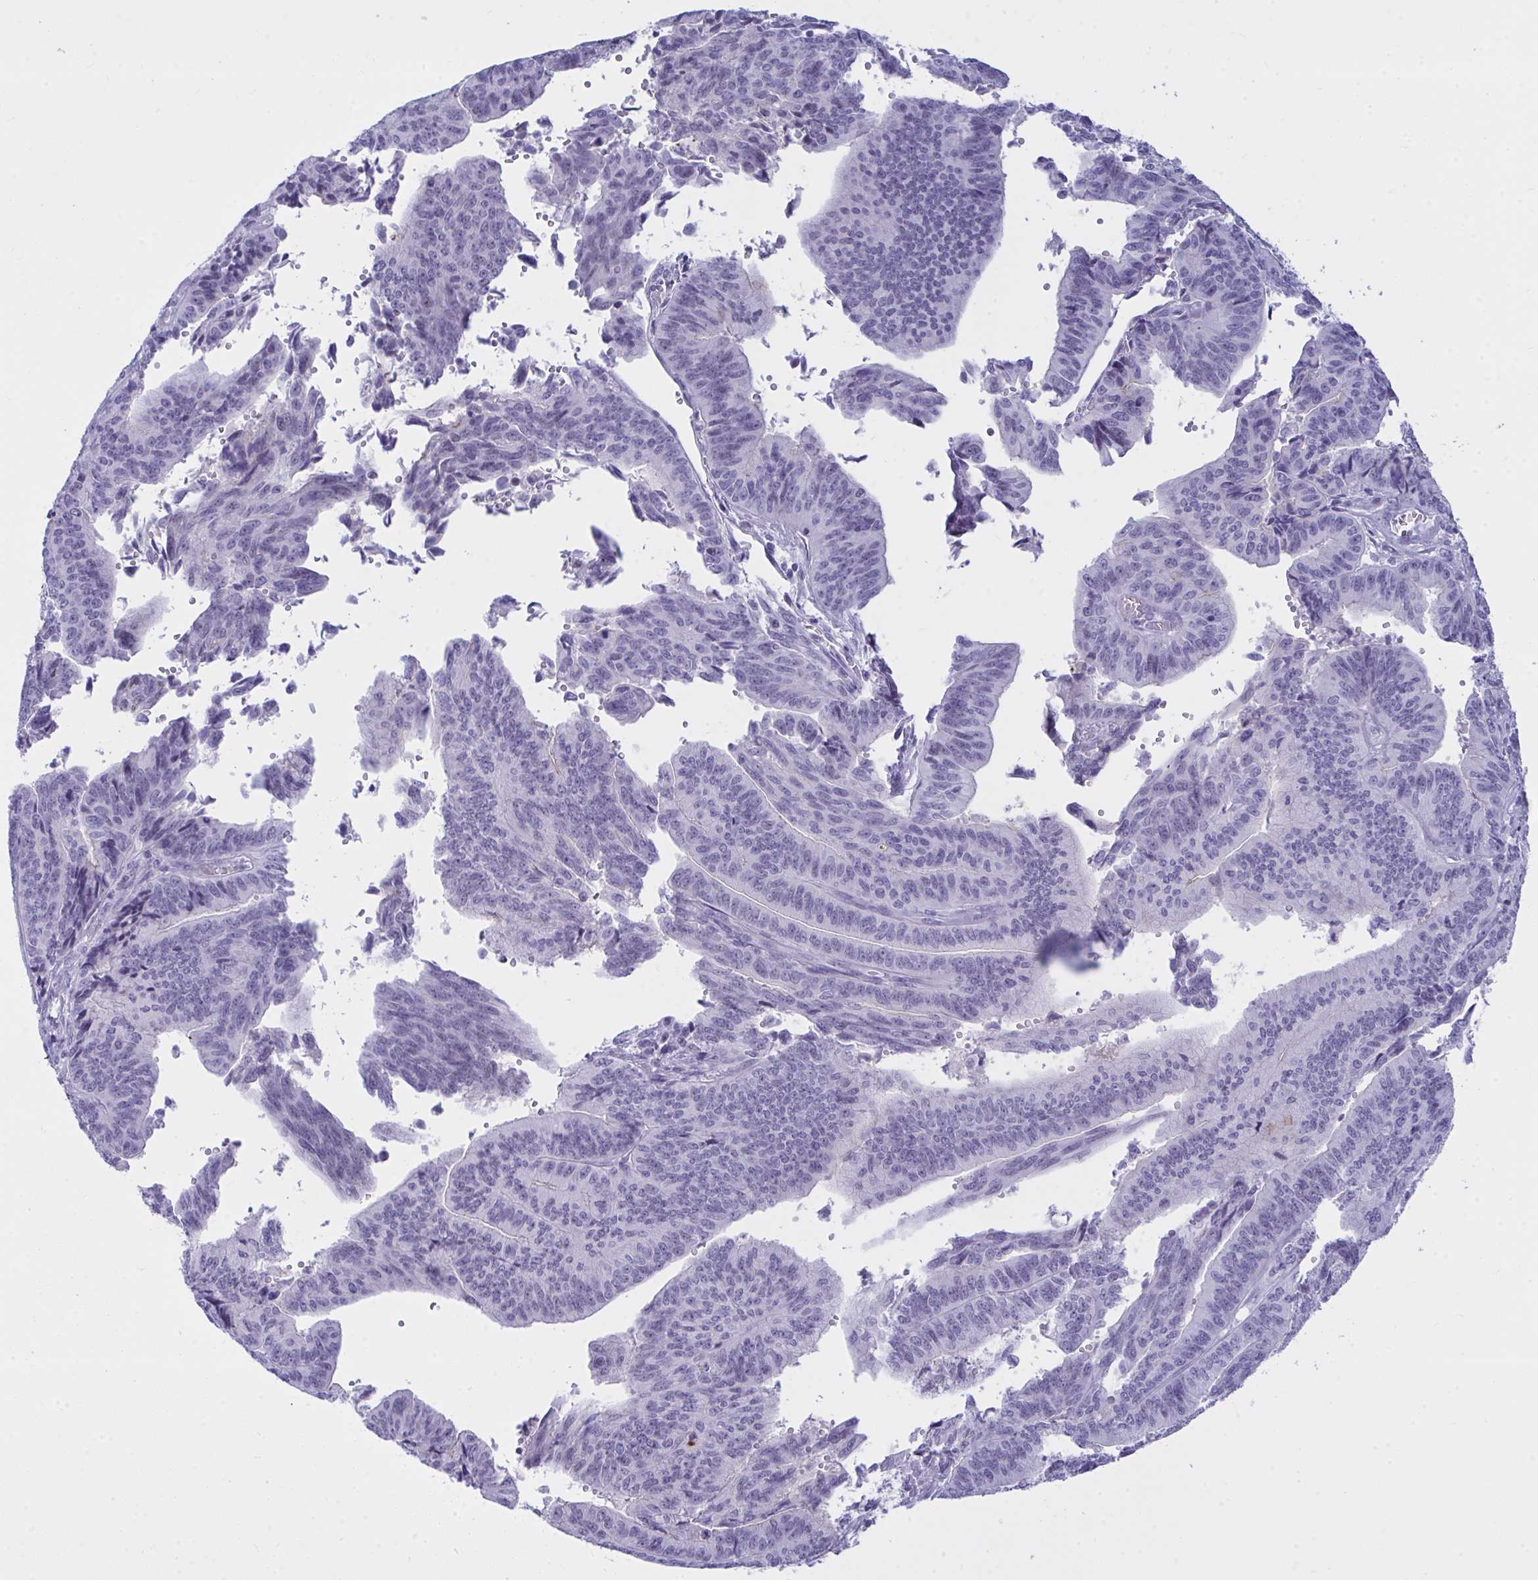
{"staining": {"intensity": "negative", "quantity": "none", "location": "none"}, "tissue": "endometrial cancer", "cell_type": "Tumor cells", "image_type": "cancer", "snomed": [{"axis": "morphology", "description": "Adenocarcinoma, NOS"}, {"axis": "topography", "description": "Endometrium"}], "caption": "Immunohistochemical staining of human endometrial adenocarcinoma exhibits no significant positivity in tumor cells.", "gene": "OR5F1", "patient": {"sex": "female", "age": 65}}